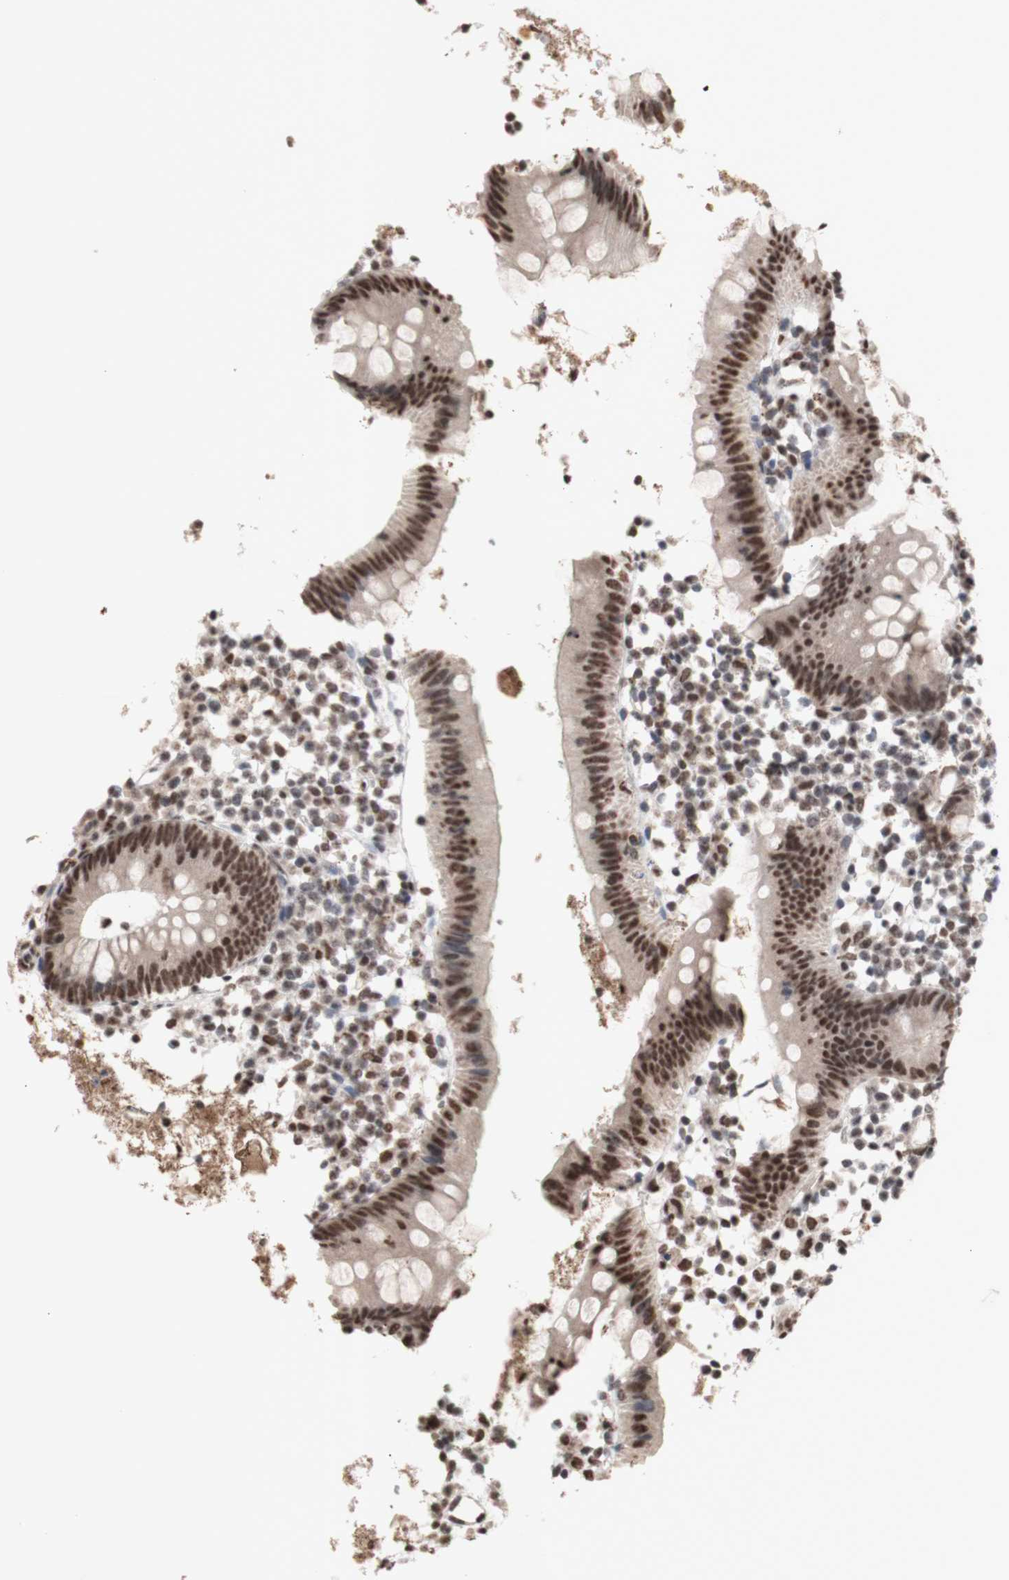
{"staining": {"intensity": "moderate", "quantity": ">75%", "location": "nuclear"}, "tissue": "appendix", "cell_type": "Glandular cells", "image_type": "normal", "snomed": [{"axis": "morphology", "description": "Normal tissue, NOS"}, {"axis": "topography", "description": "Appendix"}], "caption": "Immunohistochemistry (IHC) histopathology image of benign appendix stained for a protein (brown), which demonstrates medium levels of moderate nuclear positivity in approximately >75% of glandular cells.", "gene": "SFPQ", "patient": {"sex": "female", "age": 20}}